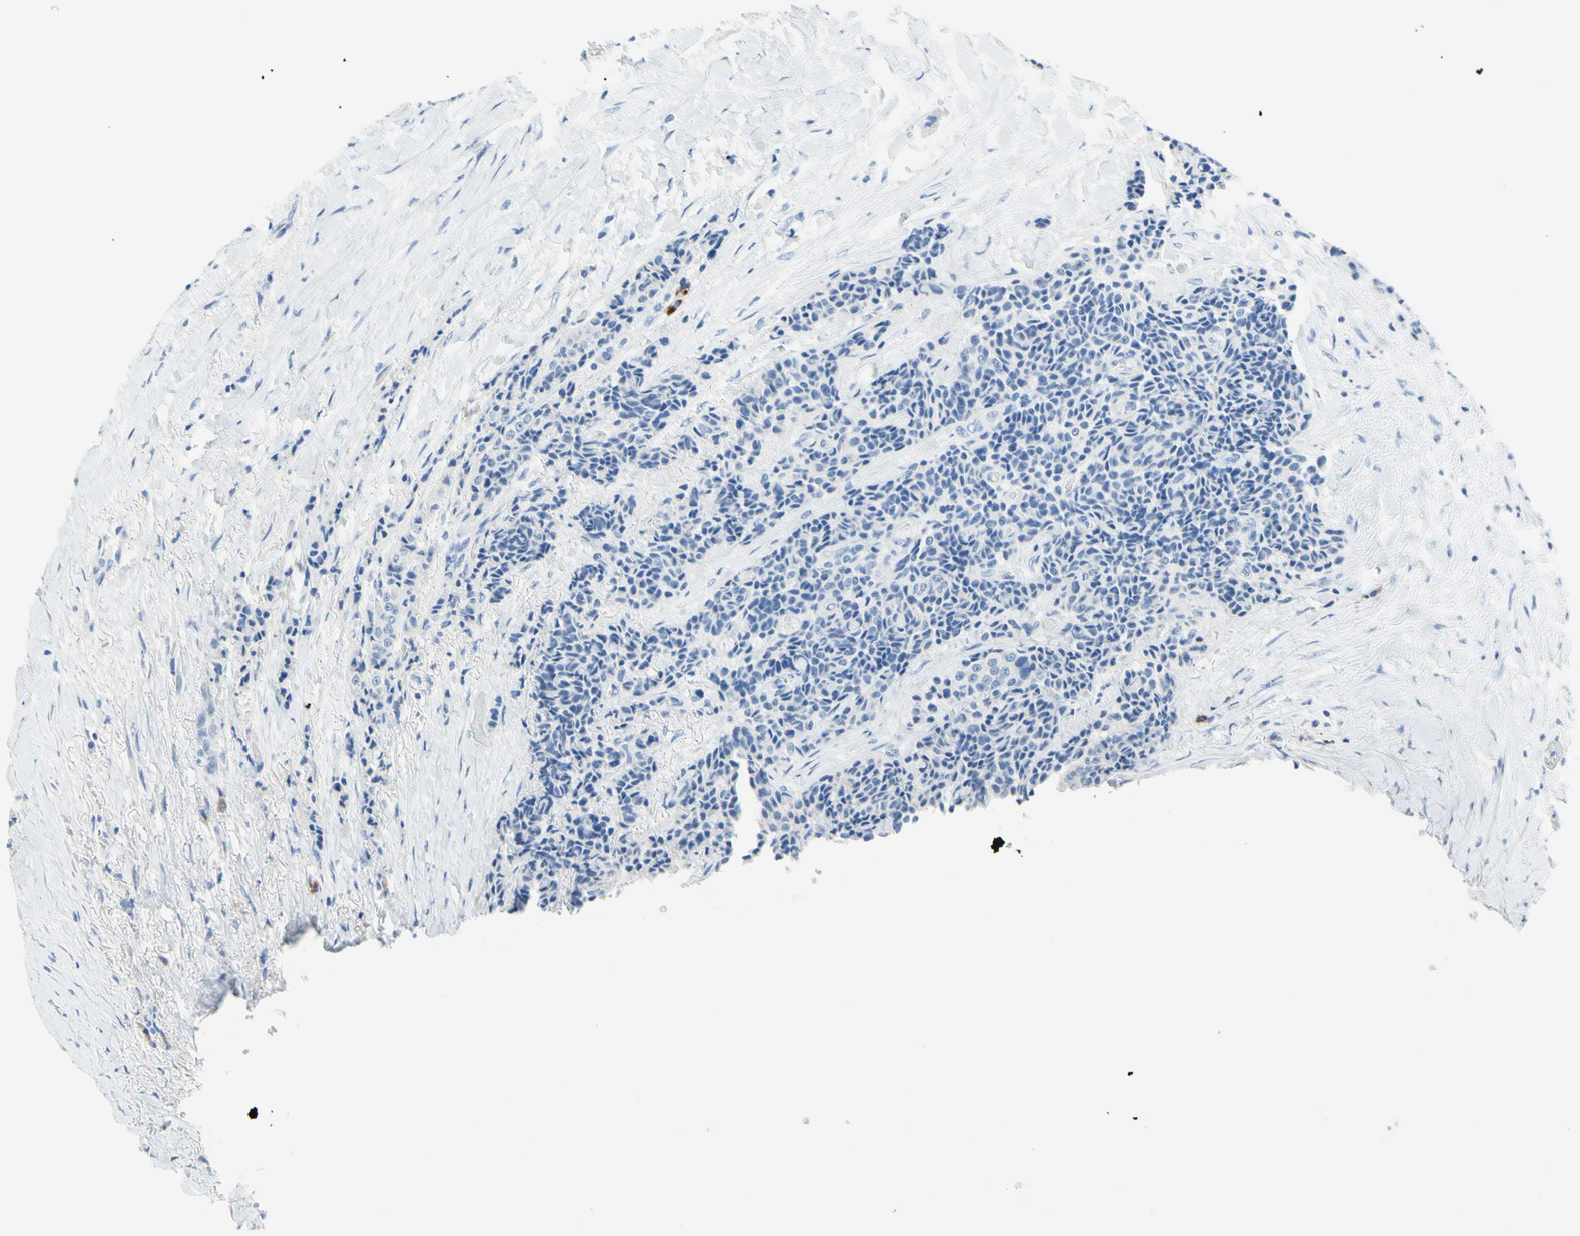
{"staining": {"intensity": "negative", "quantity": "none", "location": "none"}, "tissue": "carcinoid", "cell_type": "Tumor cells", "image_type": "cancer", "snomed": [{"axis": "morphology", "description": "Carcinoid, malignant, NOS"}, {"axis": "topography", "description": "Colon"}], "caption": "IHC of human carcinoid (malignant) reveals no positivity in tumor cells.", "gene": "IL6ST", "patient": {"sex": "female", "age": 61}}